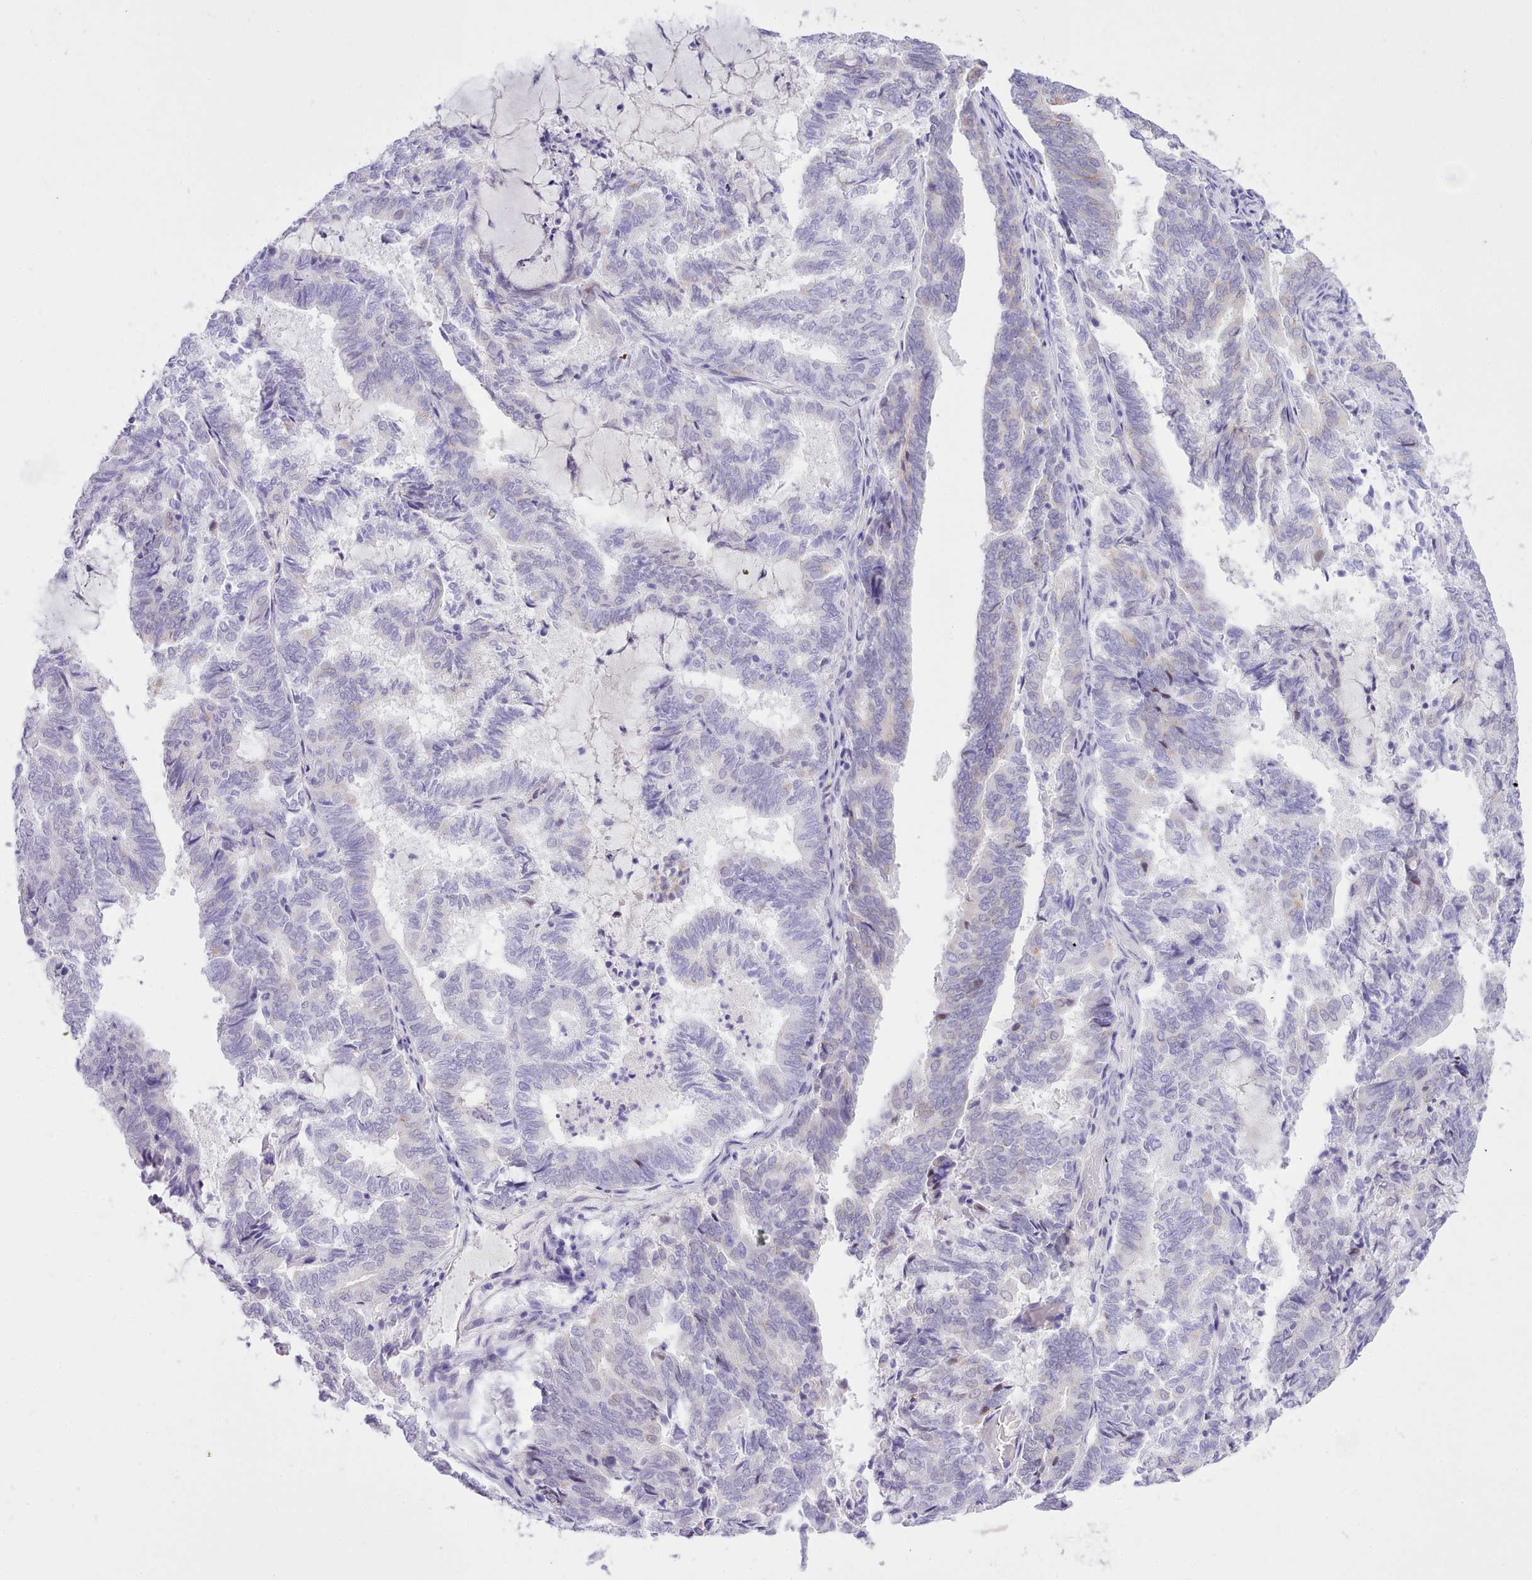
{"staining": {"intensity": "negative", "quantity": "none", "location": "none"}, "tissue": "endometrial cancer", "cell_type": "Tumor cells", "image_type": "cancer", "snomed": [{"axis": "morphology", "description": "Adenocarcinoma, NOS"}, {"axis": "topography", "description": "Endometrium"}], "caption": "Protein analysis of endometrial adenocarcinoma shows no significant positivity in tumor cells.", "gene": "LRRC37A", "patient": {"sex": "female", "age": 80}}